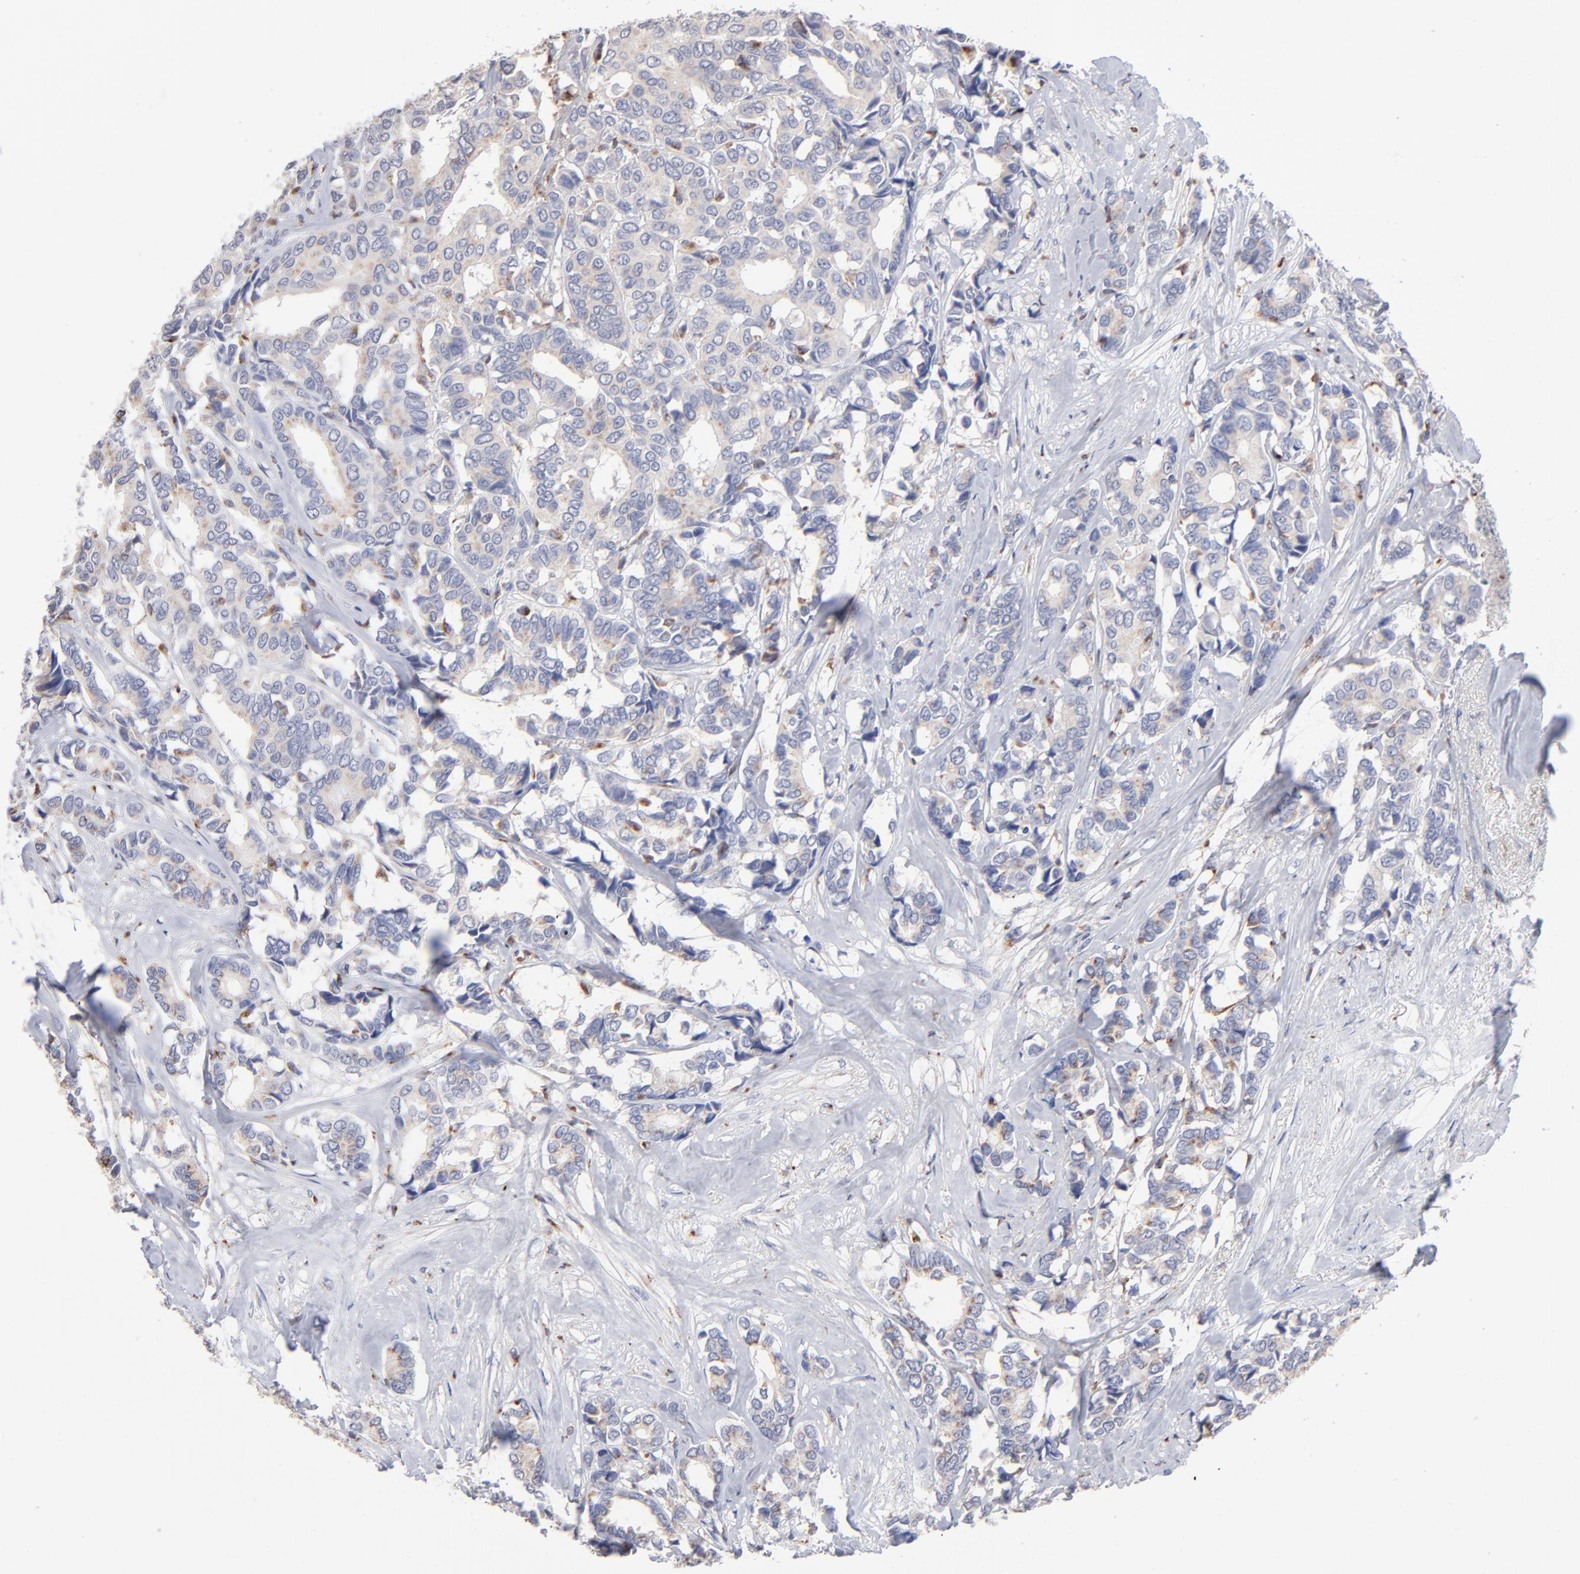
{"staining": {"intensity": "weak", "quantity": ">75%", "location": "cytoplasmic/membranous"}, "tissue": "breast cancer", "cell_type": "Tumor cells", "image_type": "cancer", "snomed": [{"axis": "morphology", "description": "Duct carcinoma"}, {"axis": "topography", "description": "Breast"}], "caption": "DAB (3,3'-diaminobenzidine) immunohistochemical staining of breast cancer exhibits weak cytoplasmic/membranous protein positivity in about >75% of tumor cells.", "gene": "RRAGB", "patient": {"sex": "female", "age": 87}}